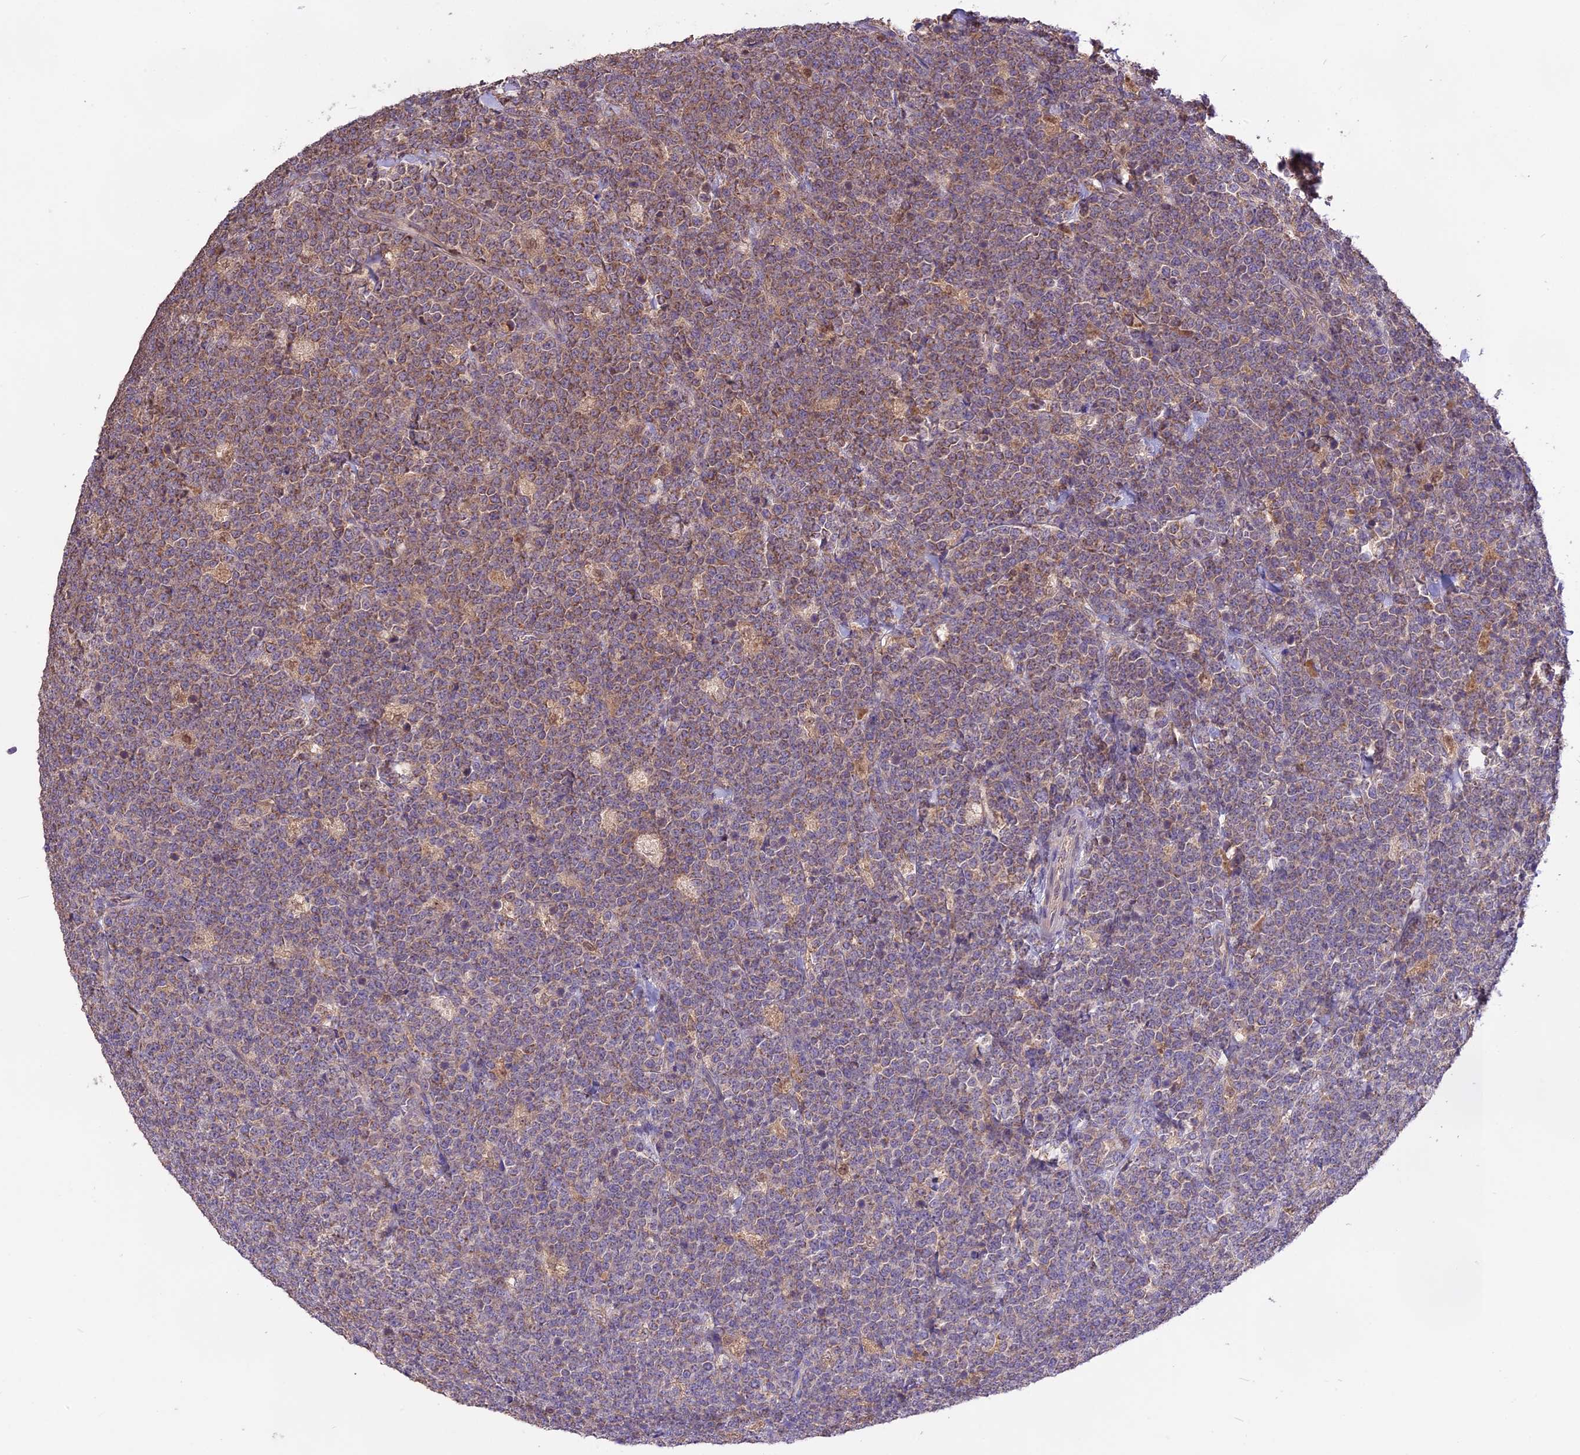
{"staining": {"intensity": "moderate", "quantity": "25%-75%", "location": "cytoplasmic/membranous"}, "tissue": "lymphoma", "cell_type": "Tumor cells", "image_type": "cancer", "snomed": [{"axis": "morphology", "description": "Malignant lymphoma, non-Hodgkin's type, High grade"}, {"axis": "topography", "description": "Small intestine"}], "caption": "Human malignant lymphoma, non-Hodgkin's type (high-grade) stained for a protein (brown) demonstrates moderate cytoplasmic/membranous positive positivity in about 25%-75% of tumor cells.", "gene": "NUDT8", "patient": {"sex": "male", "age": 8}}